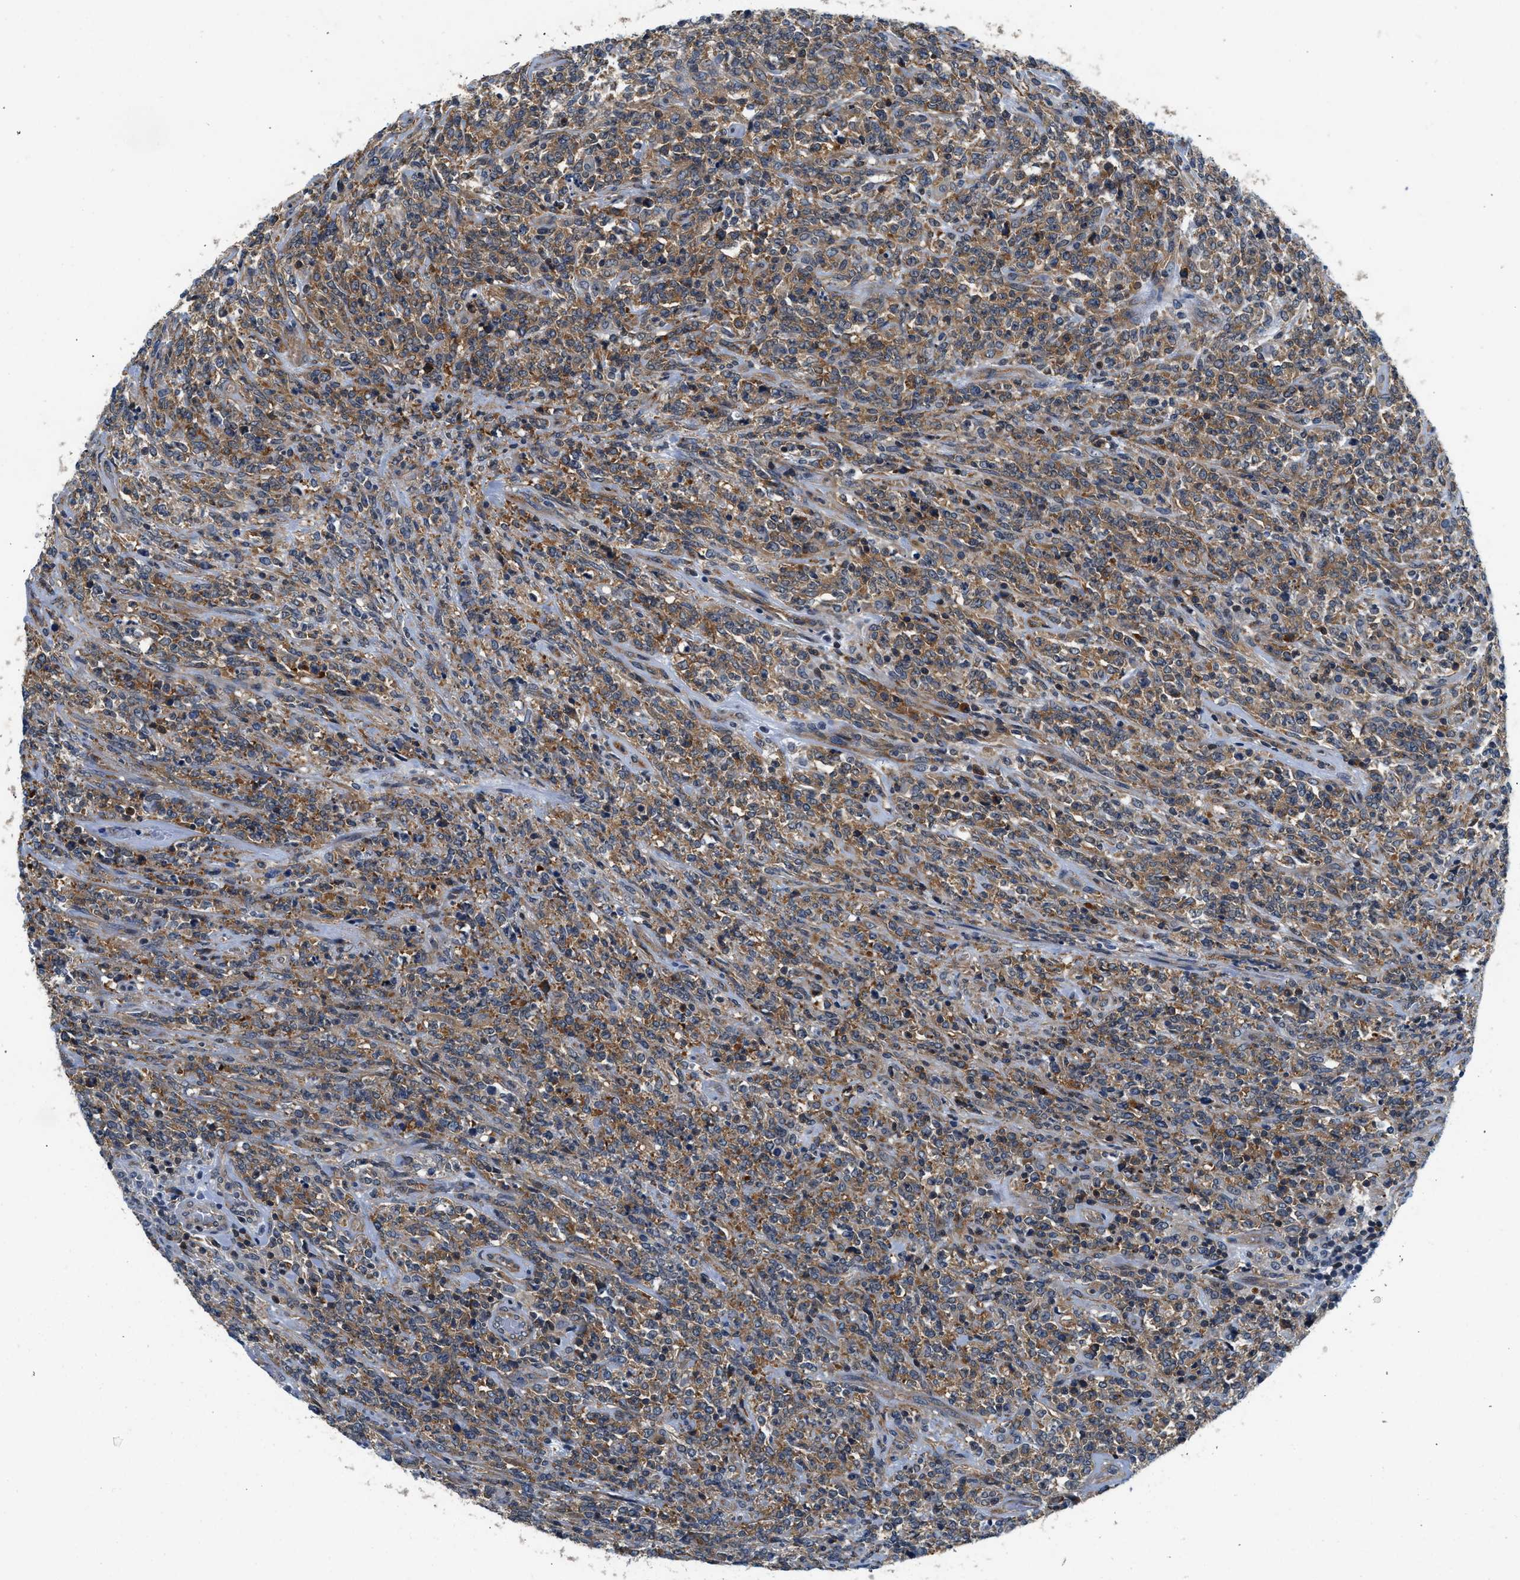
{"staining": {"intensity": "moderate", "quantity": ">75%", "location": "cytoplasmic/membranous"}, "tissue": "lymphoma", "cell_type": "Tumor cells", "image_type": "cancer", "snomed": [{"axis": "morphology", "description": "Malignant lymphoma, non-Hodgkin's type, High grade"}, {"axis": "topography", "description": "Soft tissue"}], "caption": "IHC (DAB) staining of lymphoma demonstrates moderate cytoplasmic/membranous protein expression in about >75% of tumor cells. (DAB = brown stain, brightfield microscopy at high magnification).", "gene": "PA2G4", "patient": {"sex": "male", "age": 18}}